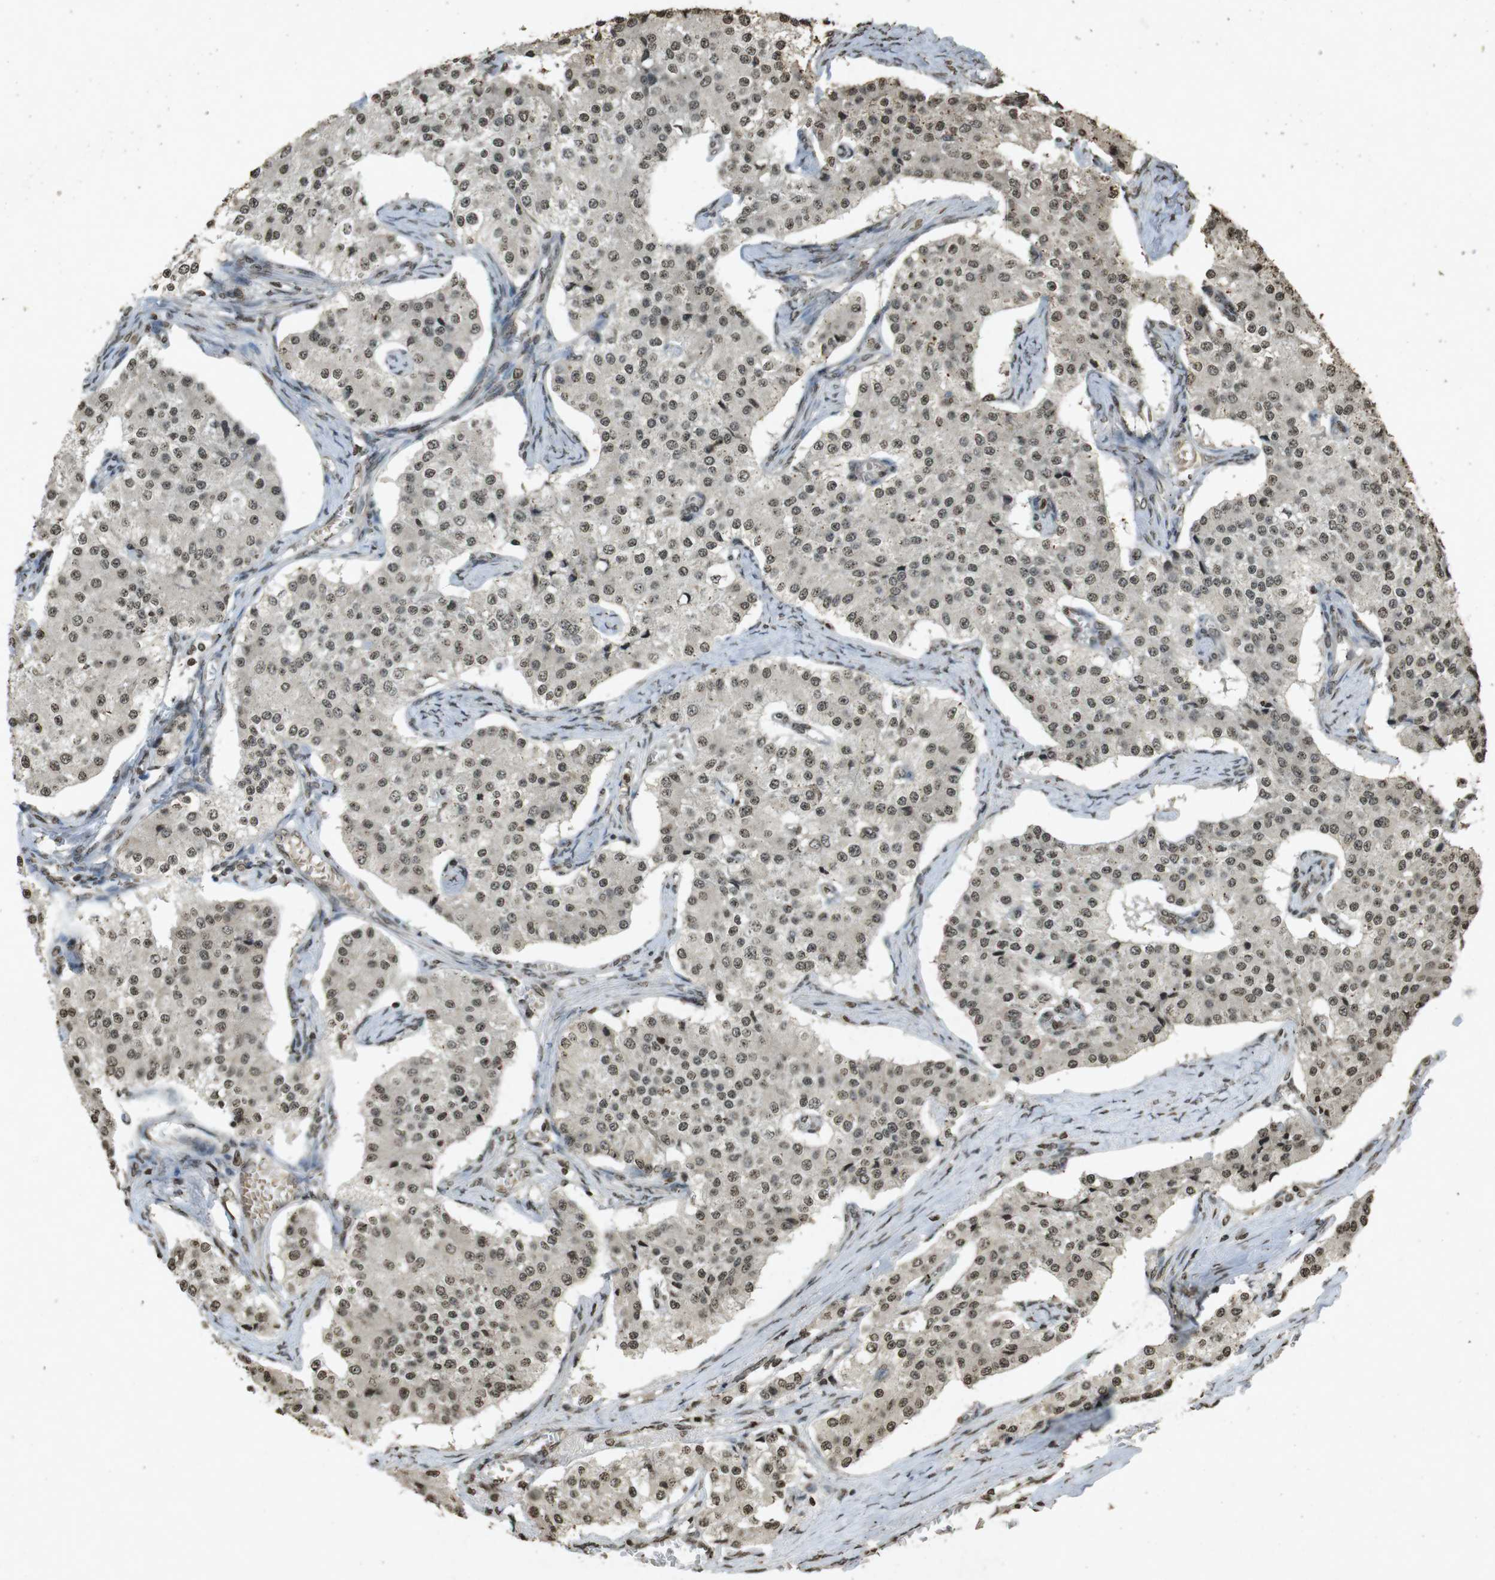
{"staining": {"intensity": "weak", "quantity": ">75%", "location": "nuclear"}, "tissue": "carcinoid", "cell_type": "Tumor cells", "image_type": "cancer", "snomed": [{"axis": "morphology", "description": "Carcinoid, malignant, NOS"}, {"axis": "topography", "description": "Colon"}], "caption": "Immunohistochemical staining of malignant carcinoid shows weak nuclear protein expression in about >75% of tumor cells.", "gene": "ORC4", "patient": {"sex": "female", "age": 52}}